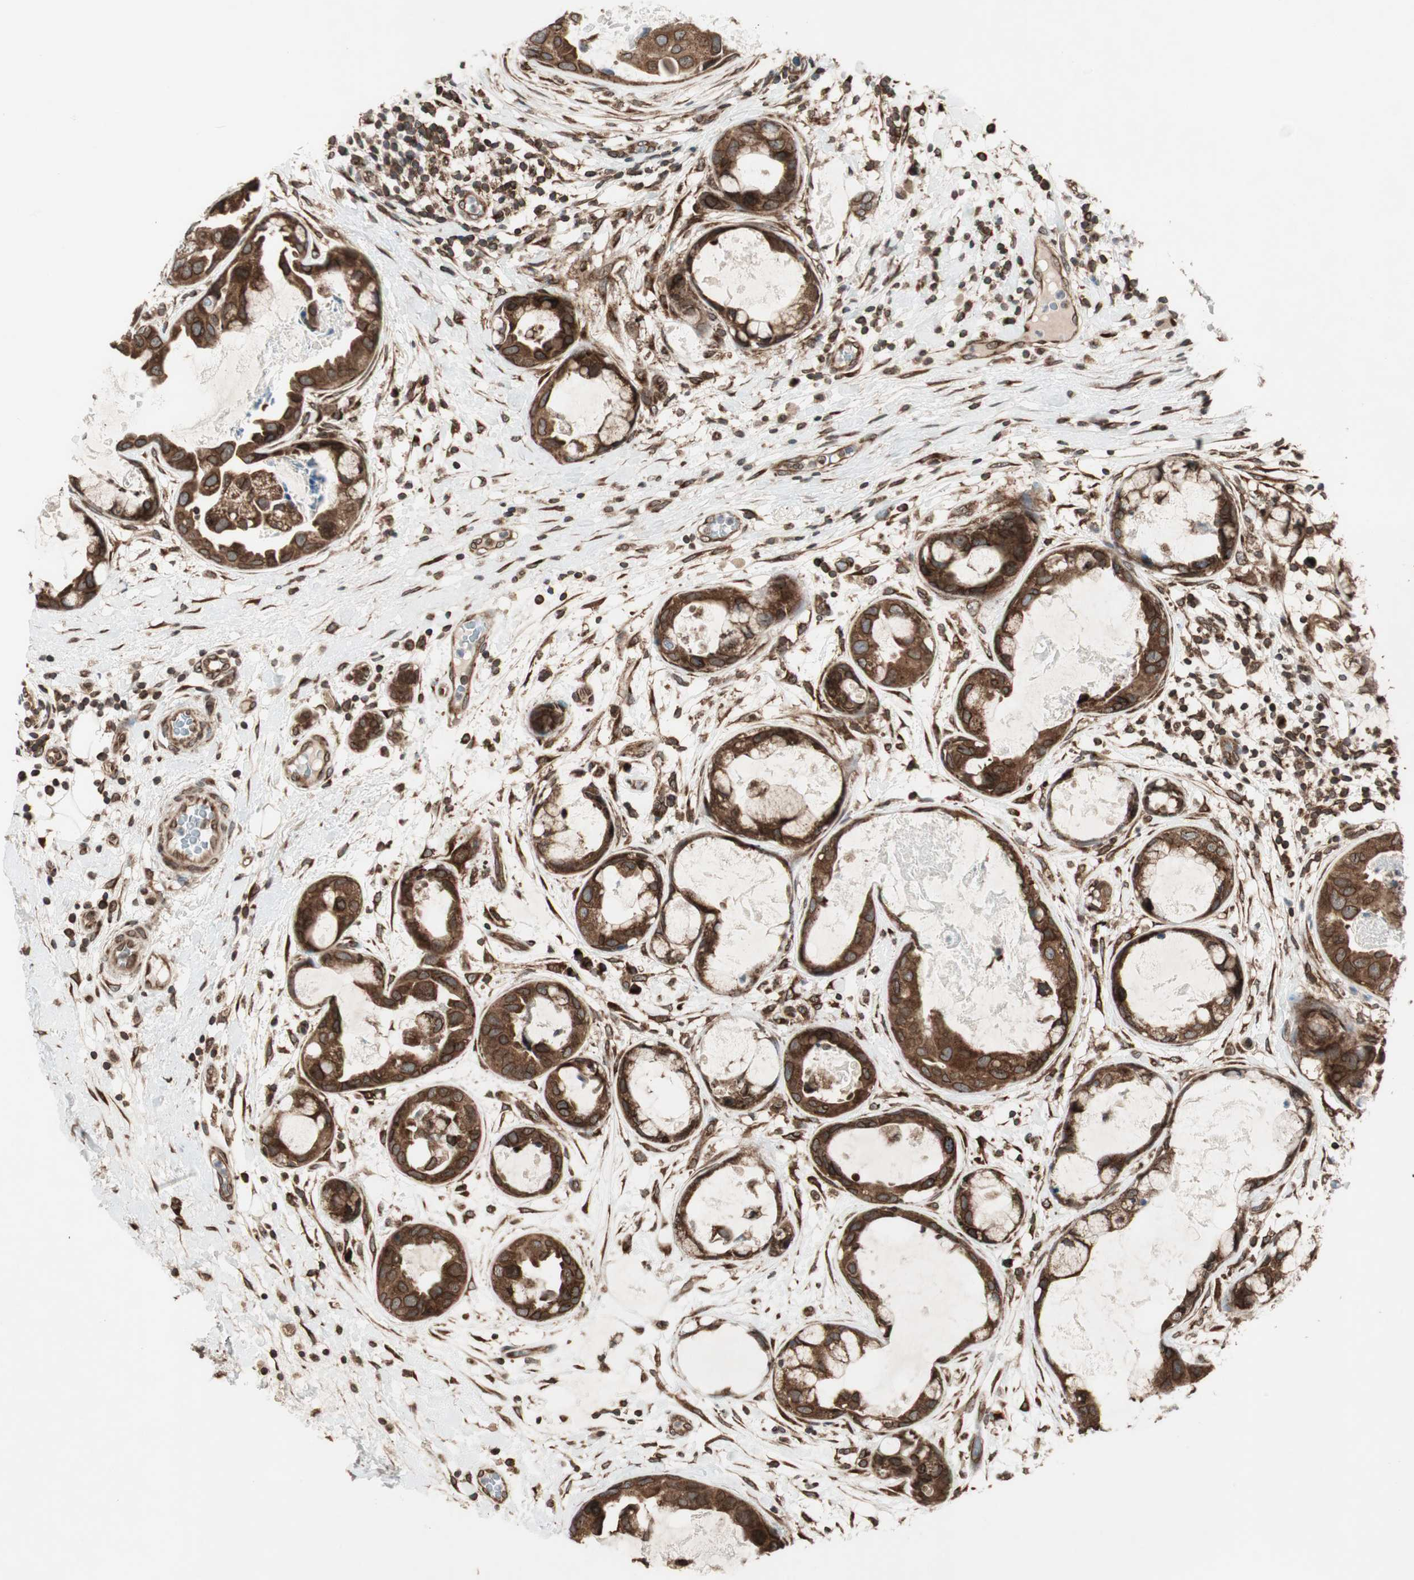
{"staining": {"intensity": "strong", "quantity": ">75%", "location": "cytoplasmic/membranous,nuclear"}, "tissue": "breast cancer", "cell_type": "Tumor cells", "image_type": "cancer", "snomed": [{"axis": "morphology", "description": "Duct carcinoma"}, {"axis": "topography", "description": "Breast"}], "caption": "Immunohistochemical staining of infiltrating ductal carcinoma (breast) reveals high levels of strong cytoplasmic/membranous and nuclear protein expression in approximately >75% of tumor cells. Using DAB (brown) and hematoxylin (blue) stains, captured at high magnification using brightfield microscopy.", "gene": "NUP62", "patient": {"sex": "female", "age": 40}}